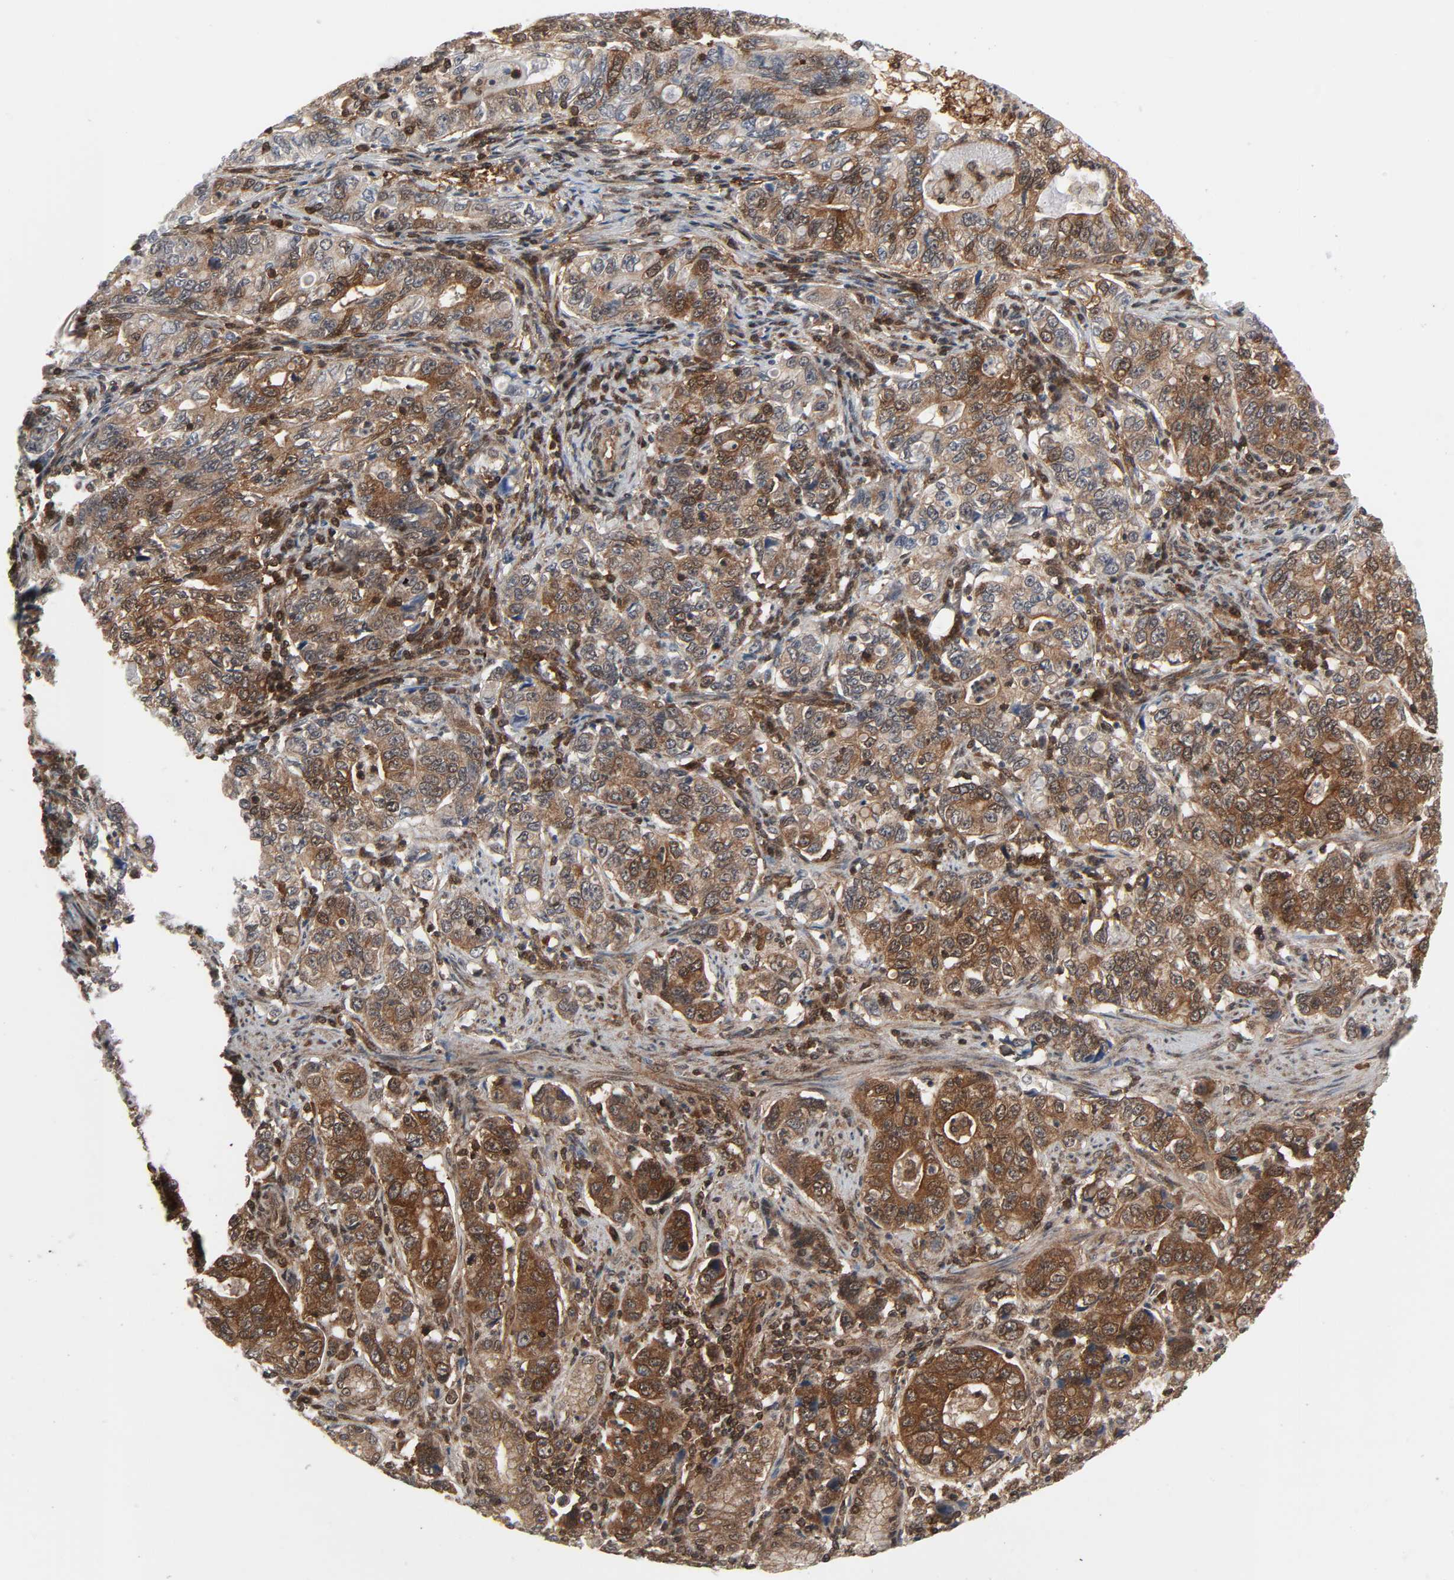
{"staining": {"intensity": "moderate", "quantity": ">75%", "location": "cytoplasmic/membranous"}, "tissue": "stomach cancer", "cell_type": "Tumor cells", "image_type": "cancer", "snomed": [{"axis": "morphology", "description": "Adenocarcinoma, NOS"}, {"axis": "topography", "description": "Stomach, lower"}], "caption": "Immunohistochemistry staining of stomach cancer, which reveals medium levels of moderate cytoplasmic/membranous expression in approximately >75% of tumor cells indicating moderate cytoplasmic/membranous protein expression. The staining was performed using DAB (brown) for protein detection and nuclei were counterstained in hematoxylin (blue).", "gene": "GSK3A", "patient": {"sex": "female", "age": 72}}